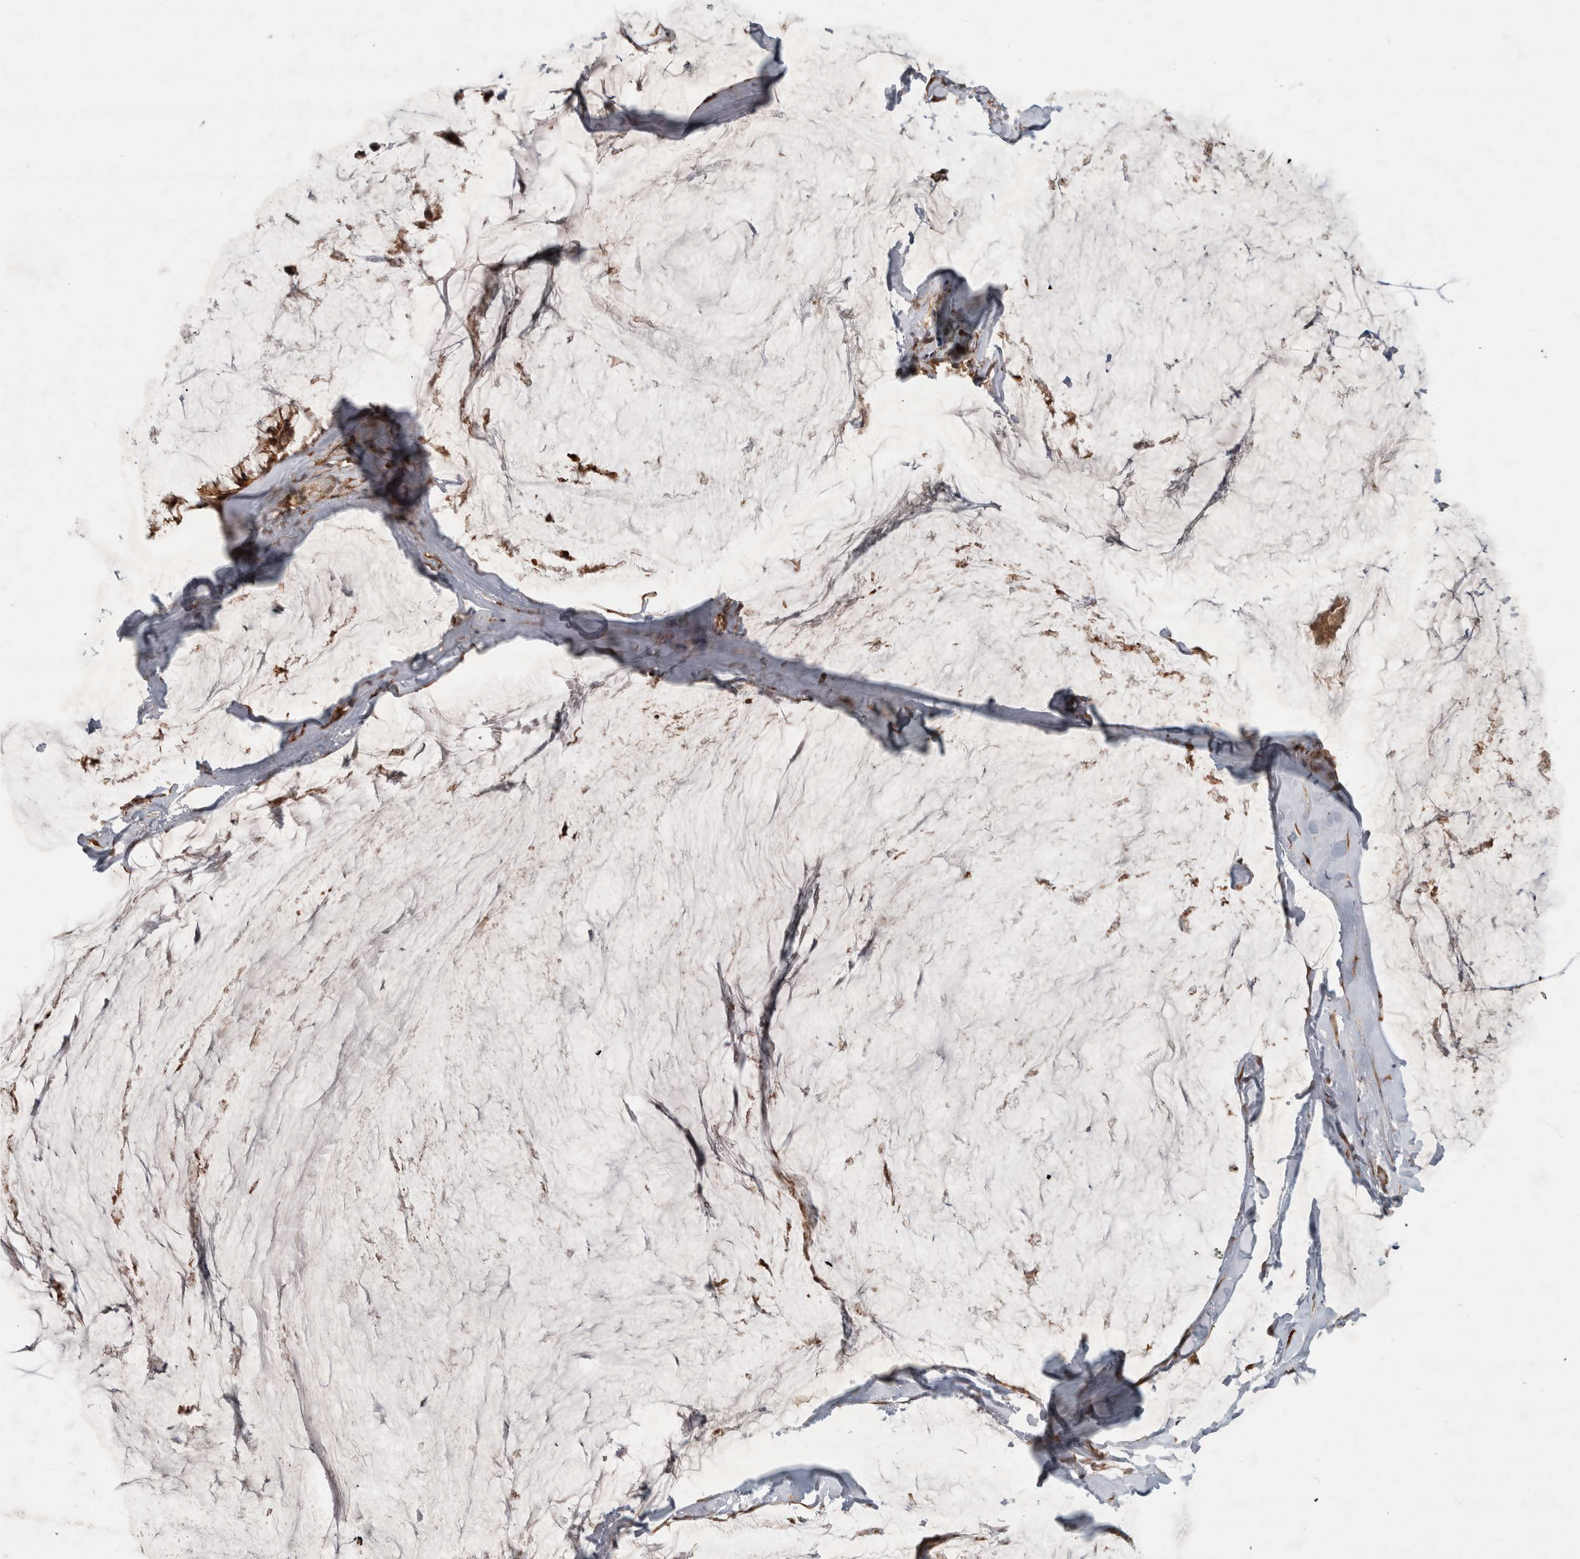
{"staining": {"intensity": "moderate", "quantity": ">75%", "location": "cytoplasmic/membranous"}, "tissue": "ovarian cancer", "cell_type": "Tumor cells", "image_type": "cancer", "snomed": [{"axis": "morphology", "description": "Cystadenocarcinoma, mucinous, NOS"}, {"axis": "topography", "description": "Ovary"}], "caption": "Protein analysis of ovarian cancer (mucinous cystadenocarcinoma) tissue displays moderate cytoplasmic/membranous expression in approximately >75% of tumor cells.", "gene": "TUBD1", "patient": {"sex": "female", "age": 39}}